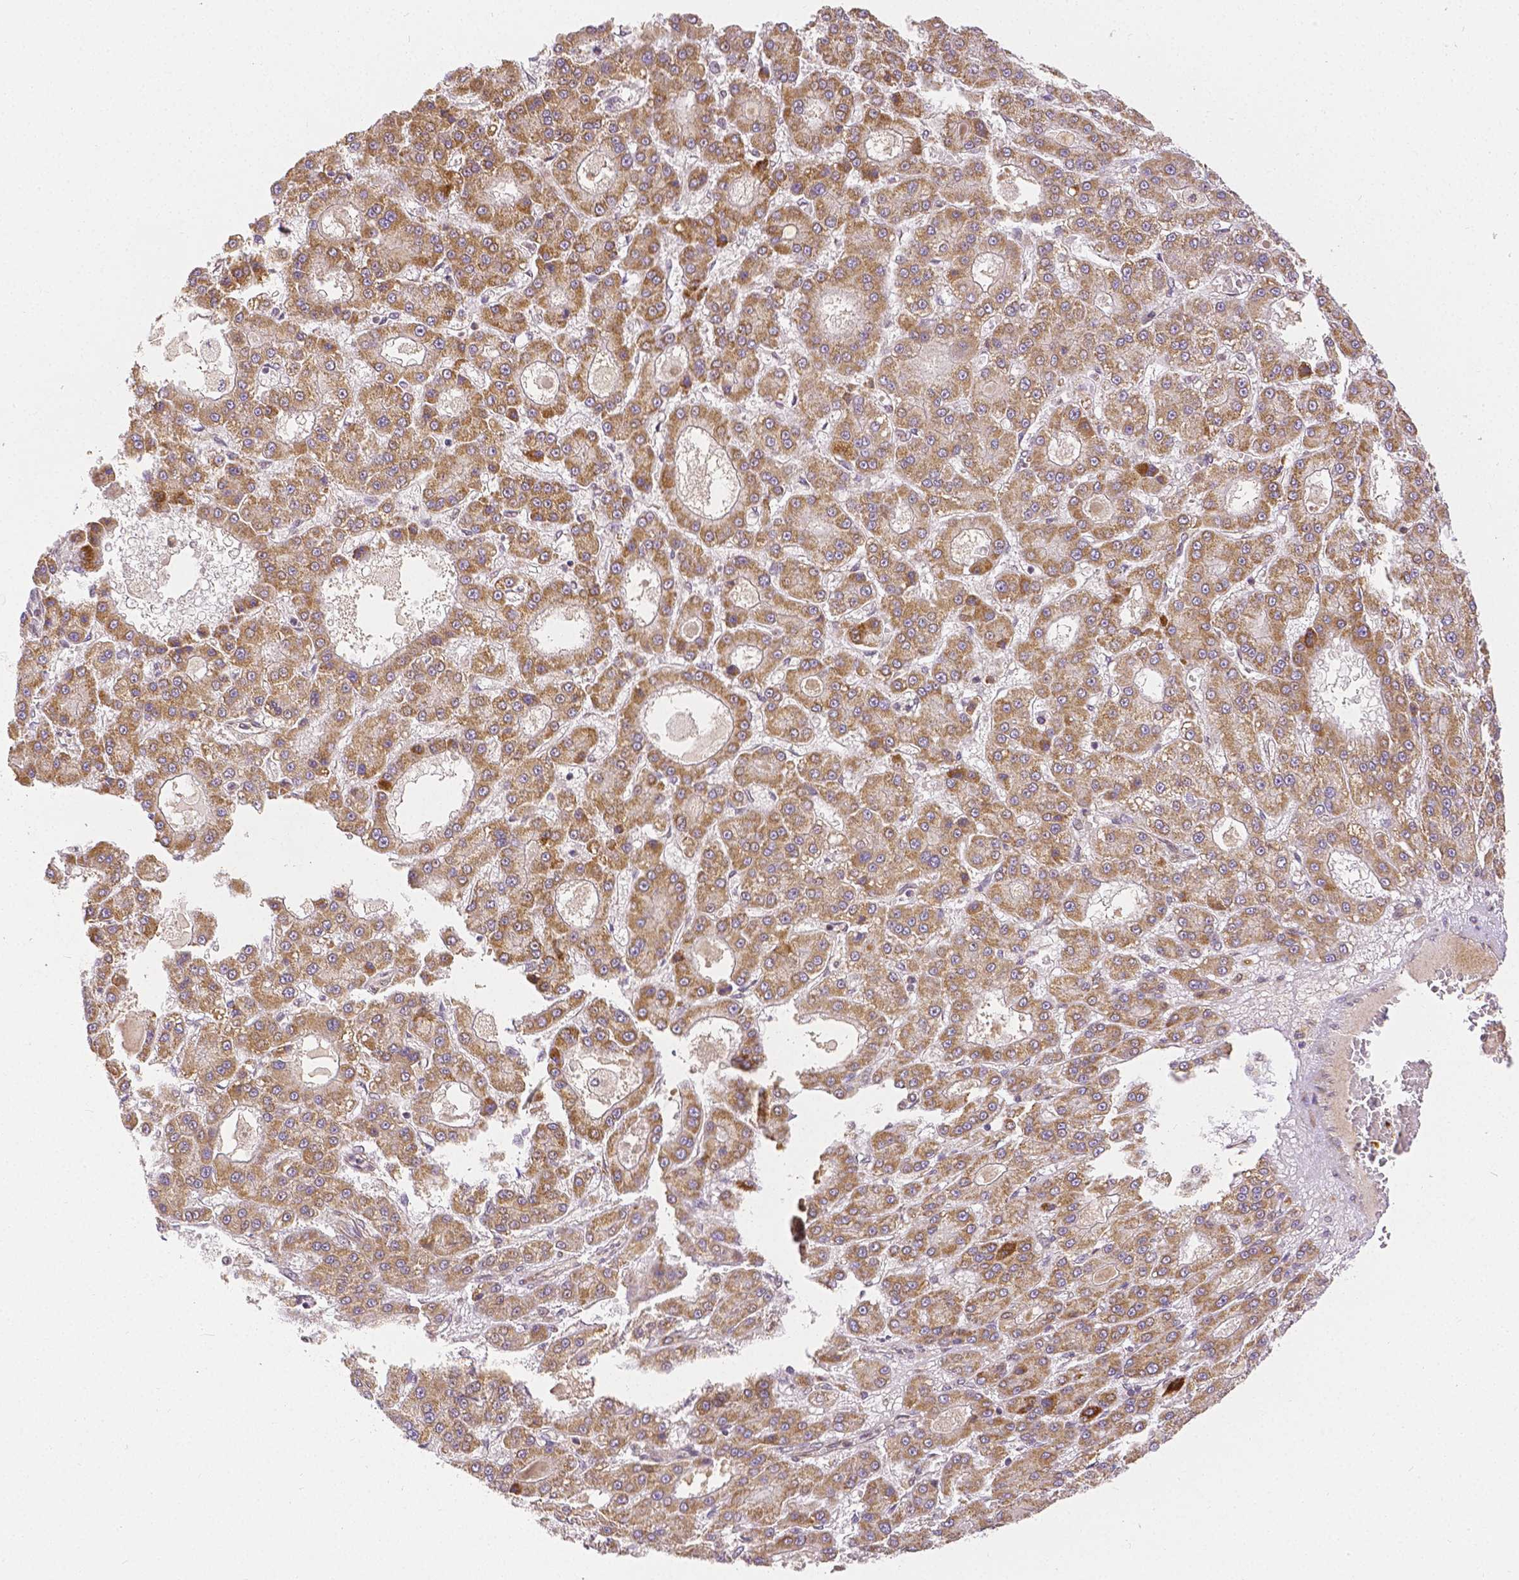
{"staining": {"intensity": "moderate", "quantity": ">75%", "location": "cytoplasmic/membranous"}, "tissue": "liver cancer", "cell_type": "Tumor cells", "image_type": "cancer", "snomed": [{"axis": "morphology", "description": "Carcinoma, Hepatocellular, NOS"}, {"axis": "topography", "description": "Liver"}], "caption": "Moderate cytoplasmic/membranous expression for a protein is seen in approximately >75% of tumor cells of liver cancer (hepatocellular carcinoma) using immunohistochemistry.", "gene": "RHOT1", "patient": {"sex": "male", "age": 70}}